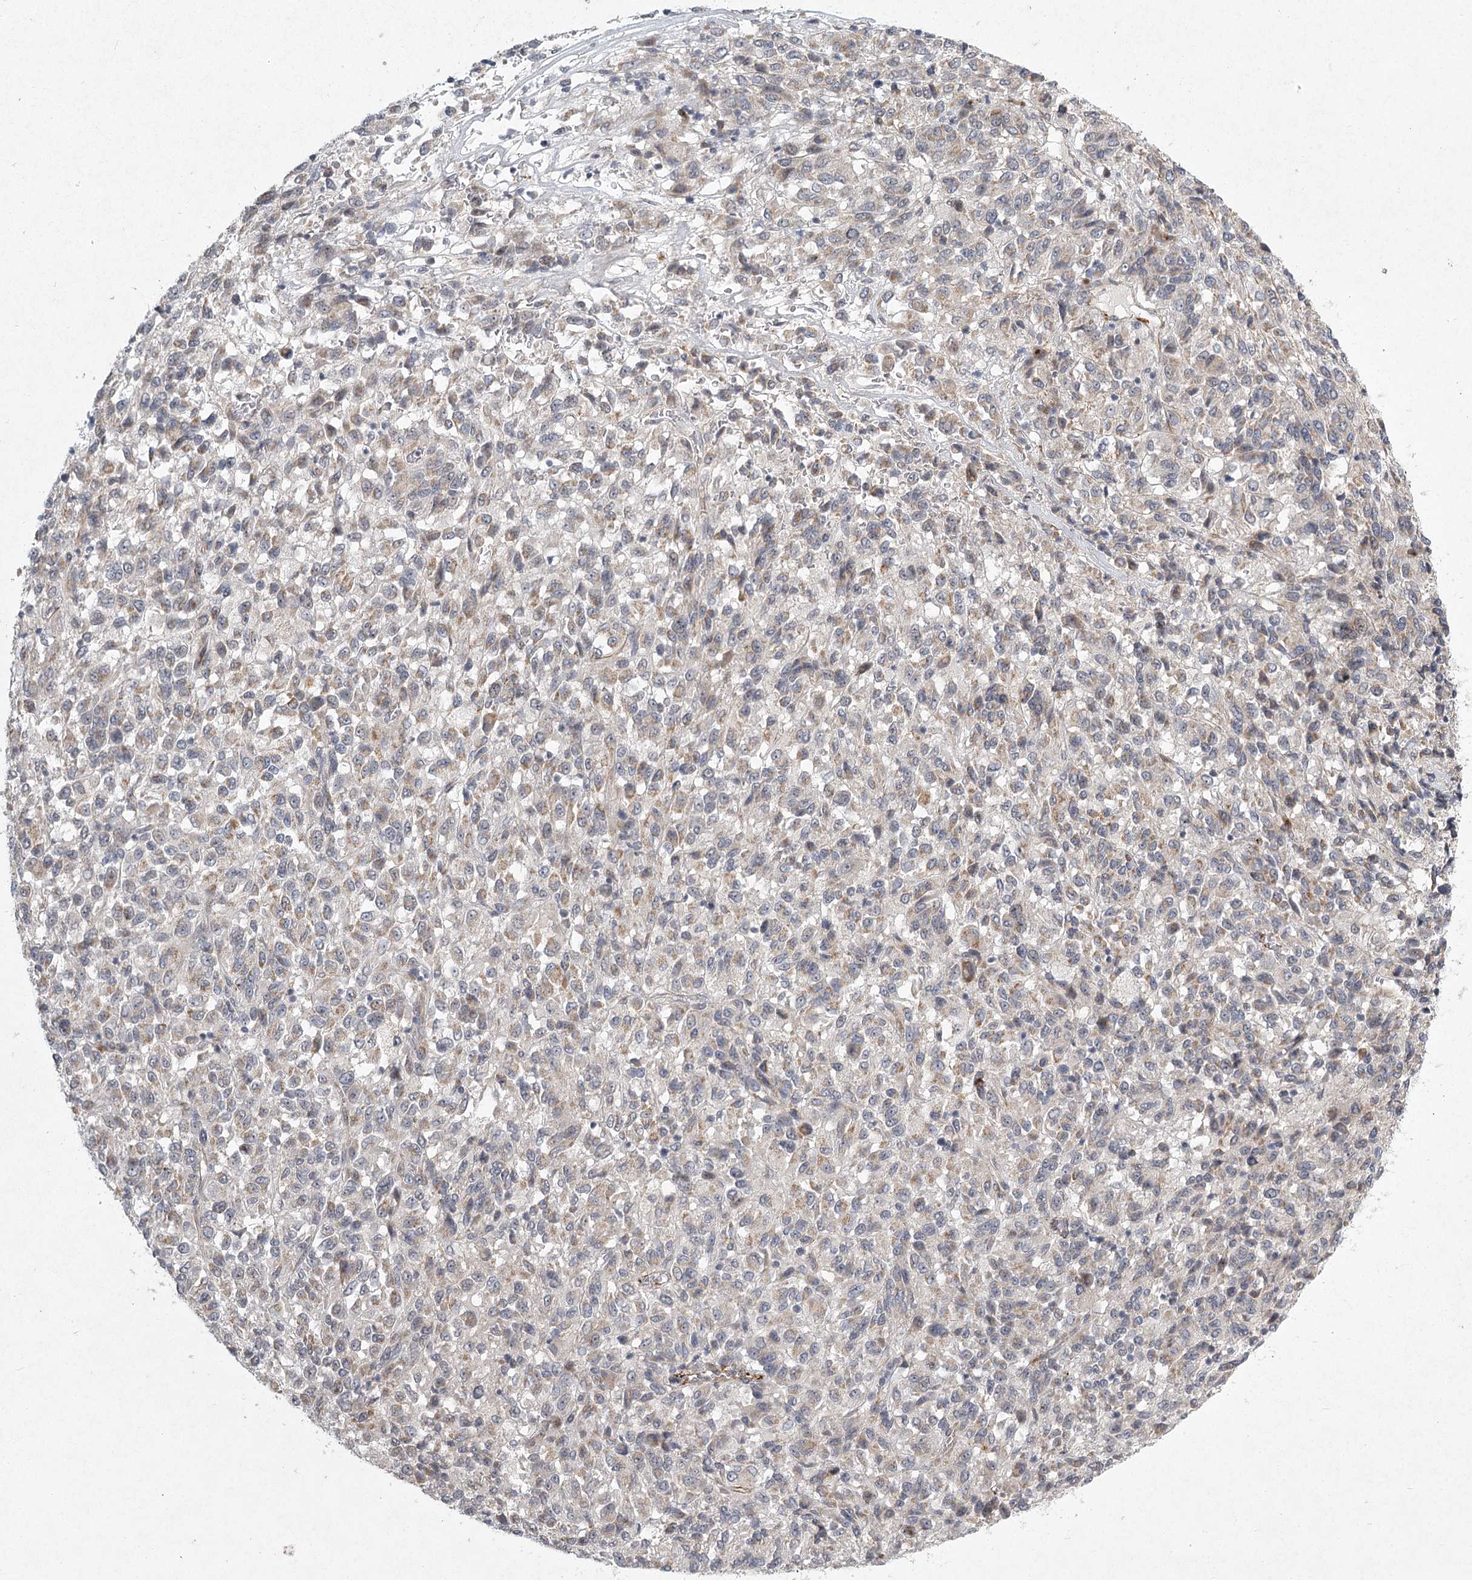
{"staining": {"intensity": "weak", "quantity": "<25%", "location": "cytoplasmic/membranous"}, "tissue": "melanoma", "cell_type": "Tumor cells", "image_type": "cancer", "snomed": [{"axis": "morphology", "description": "Malignant melanoma, Metastatic site"}, {"axis": "topography", "description": "Lung"}], "caption": "This histopathology image is of melanoma stained with immunohistochemistry to label a protein in brown with the nuclei are counter-stained blue. There is no positivity in tumor cells. (DAB IHC with hematoxylin counter stain).", "gene": "MEPE", "patient": {"sex": "male", "age": 64}}